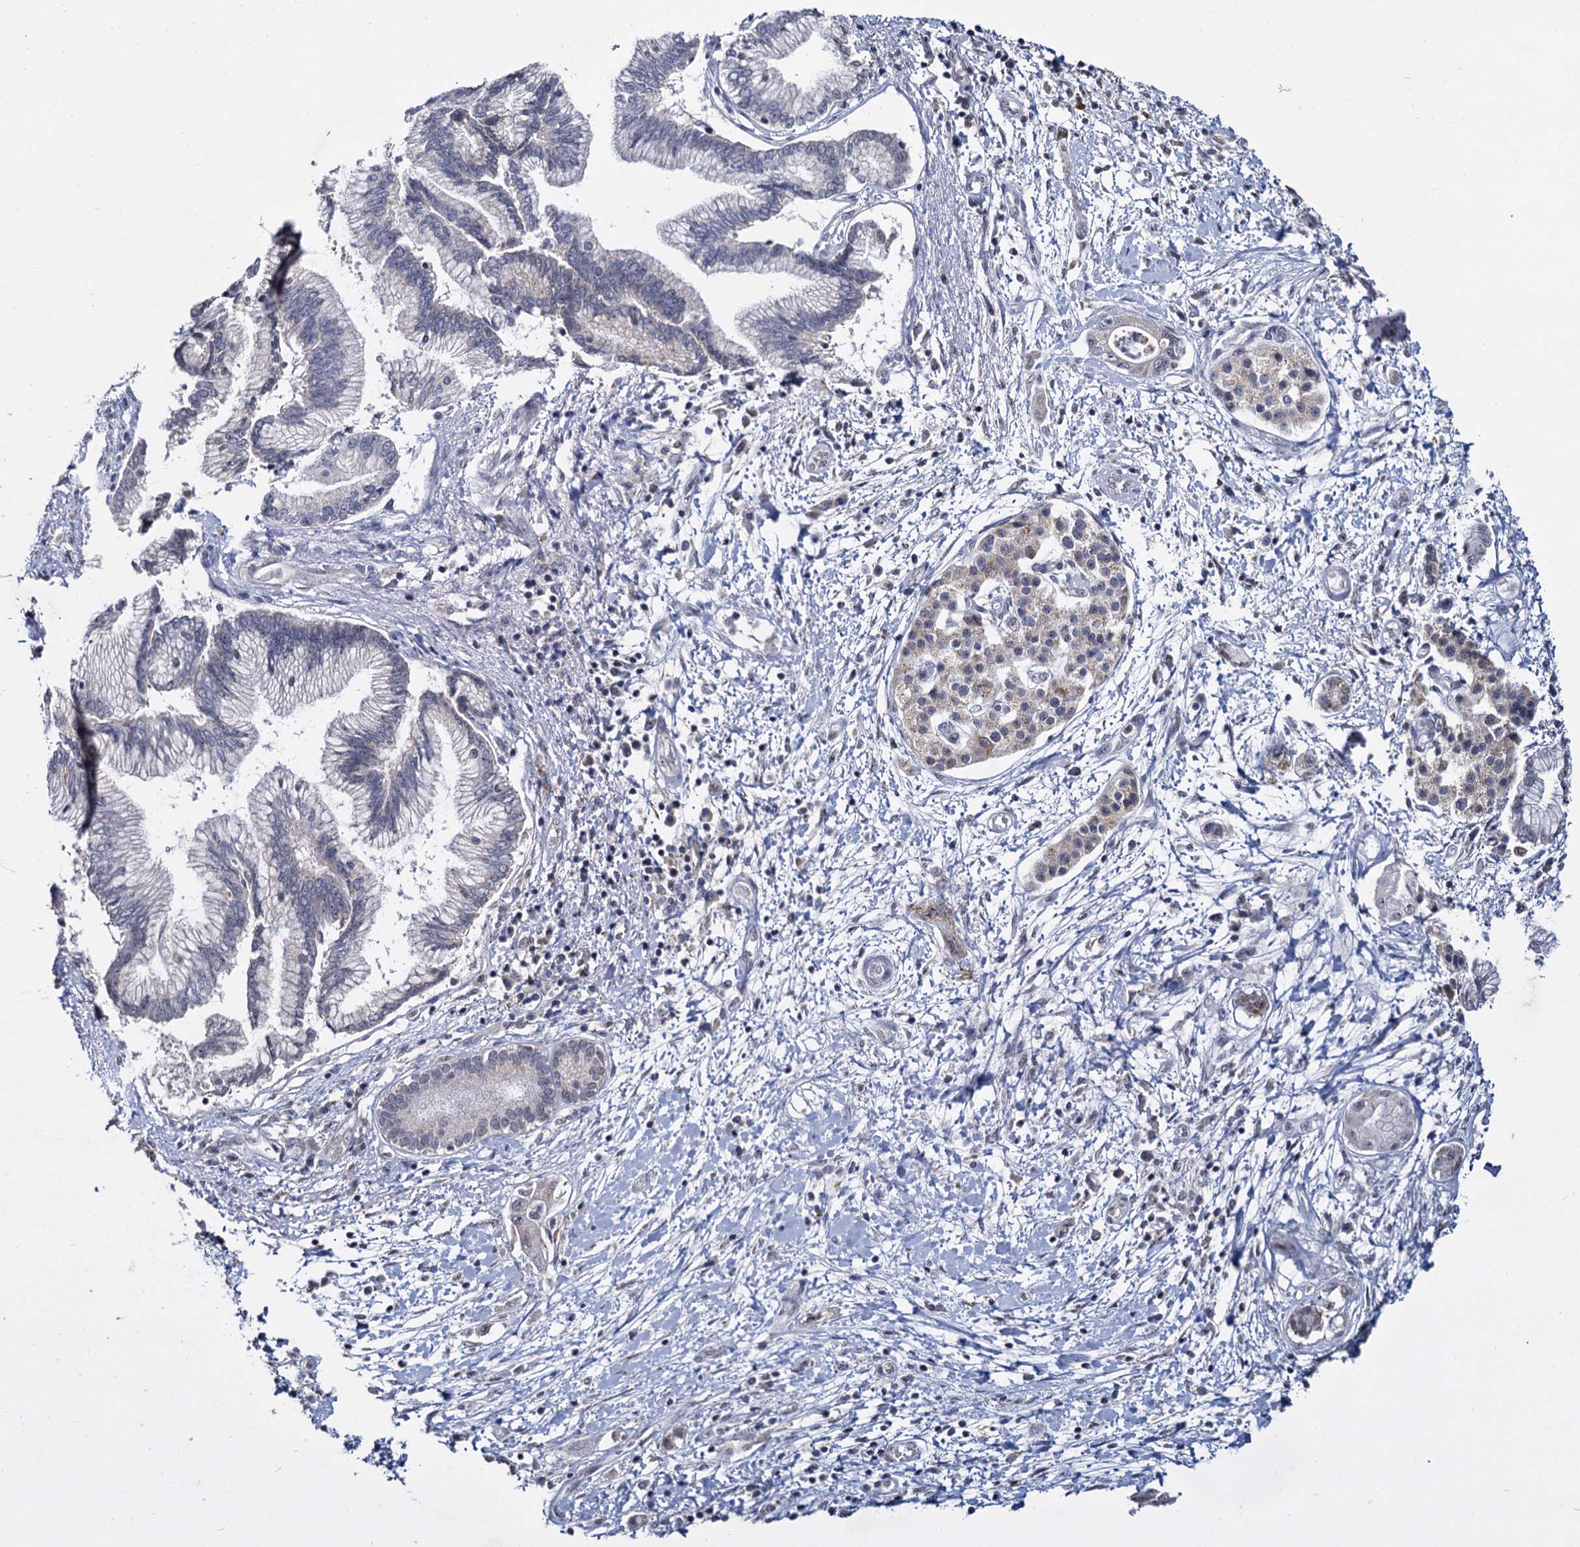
{"staining": {"intensity": "weak", "quantity": "<25%", "location": "cytoplasmic/membranous"}, "tissue": "pancreatic cancer", "cell_type": "Tumor cells", "image_type": "cancer", "snomed": [{"axis": "morphology", "description": "Adenocarcinoma, NOS"}, {"axis": "topography", "description": "Pancreas"}], "caption": "Tumor cells are negative for brown protein staining in pancreatic adenocarcinoma.", "gene": "RPUSD4", "patient": {"sex": "female", "age": 73}}